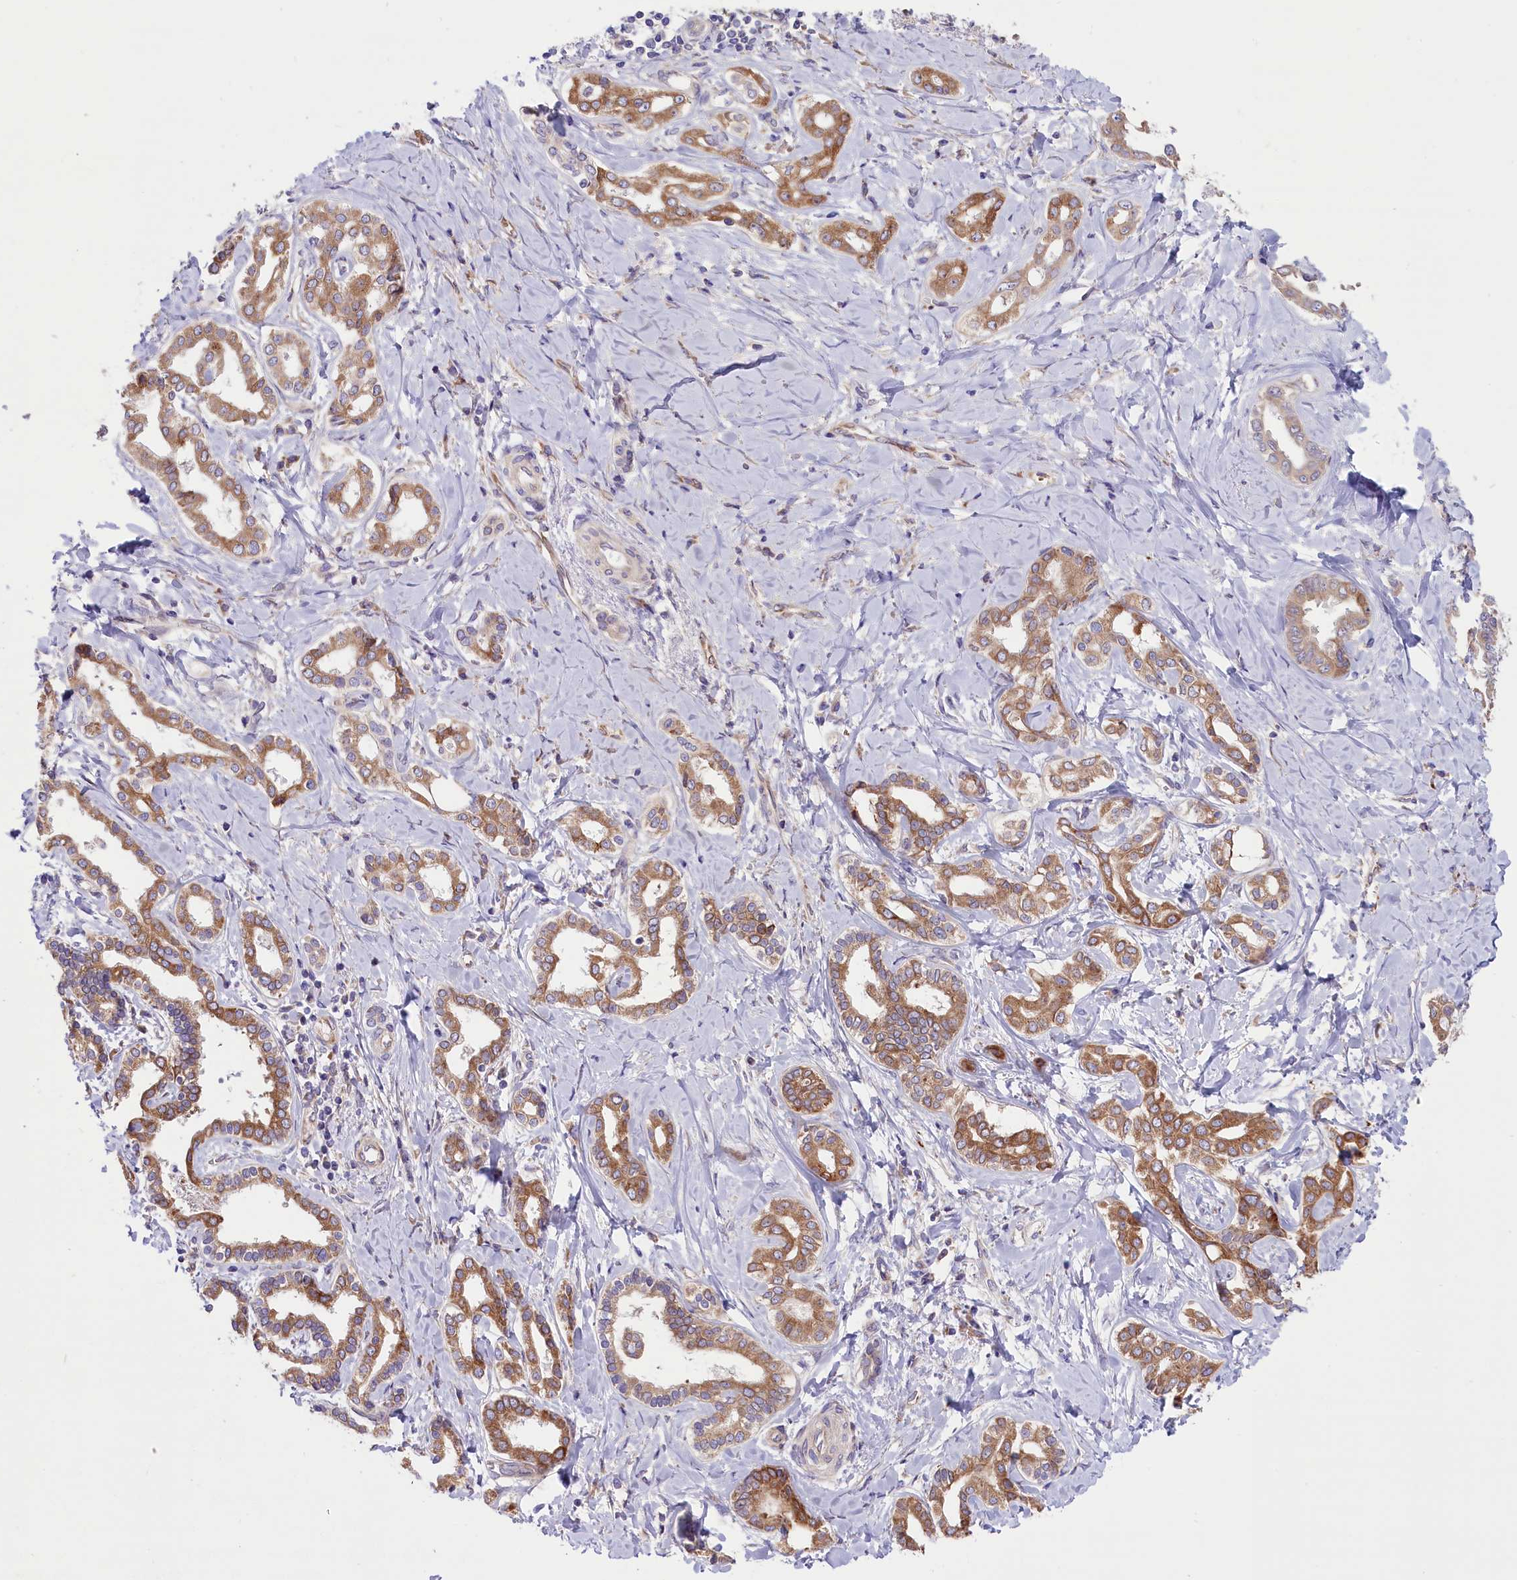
{"staining": {"intensity": "moderate", "quantity": ">75%", "location": "cytoplasmic/membranous"}, "tissue": "liver cancer", "cell_type": "Tumor cells", "image_type": "cancer", "snomed": [{"axis": "morphology", "description": "Cholangiocarcinoma"}, {"axis": "topography", "description": "Liver"}], "caption": "Liver cholangiocarcinoma tissue shows moderate cytoplasmic/membranous expression in approximately >75% of tumor cells, visualized by immunohistochemistry.", "gene": "PTPRU", "patient": {"sex": "female", "age": 77}}